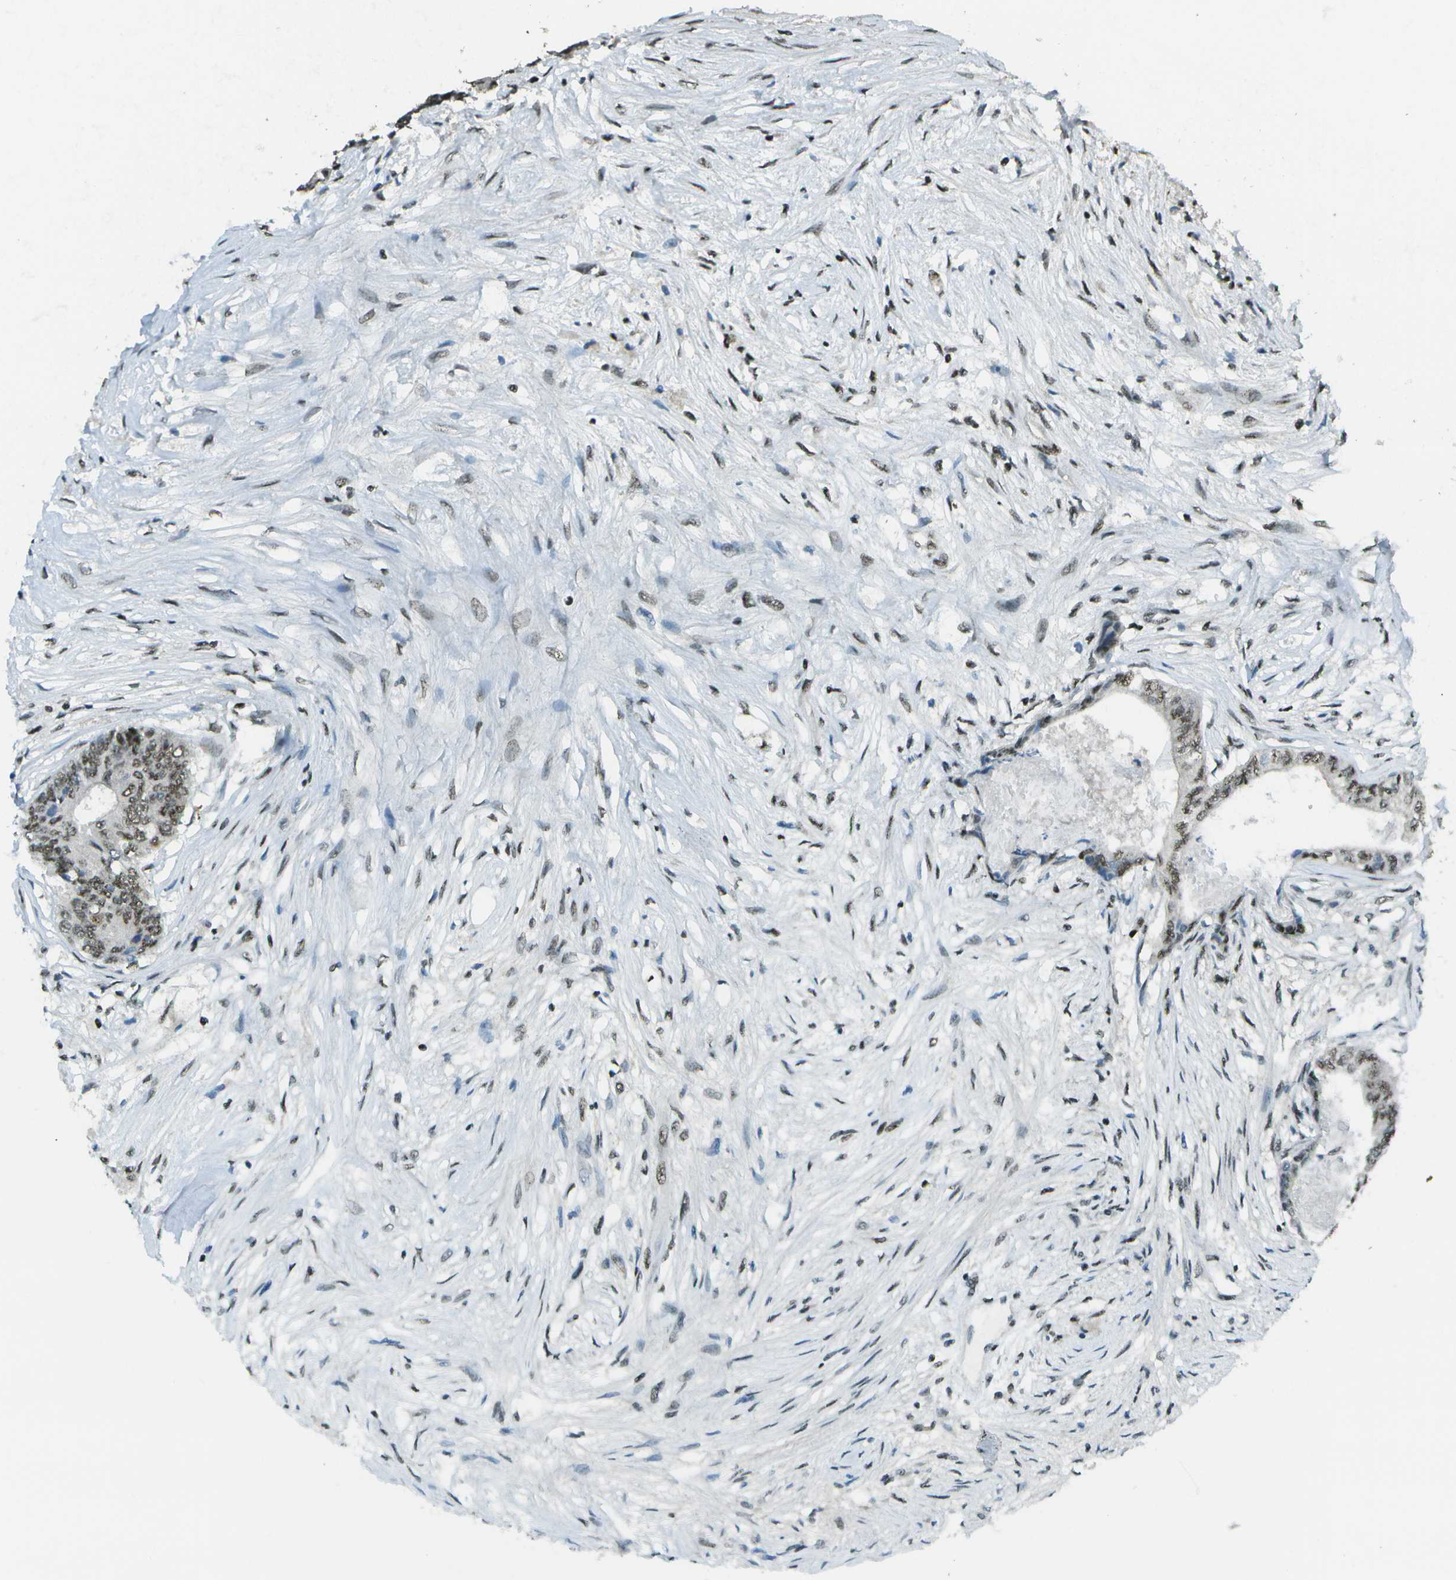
{"staining": {"intensity": "weak", "quantity": "25%-75%", "location": "nuclear"}, "tissue": "colorectal cancer", "cell_type": "Tumor cells", "image_type": "cancer", "snomed": [{"axis": "morphology", "description": "Adenocarcinoma, NOS"}, {"axis": "topography", "description": "Rectum"}], "caption": "Immunohistochemical staining of colorectal adenocarcinoma shows low levels of weak nuclear protein expression in about 25%-75% of tumor cells.", "gene": "DEPDC1", "patient": {"sex": "male", "age": 63}}